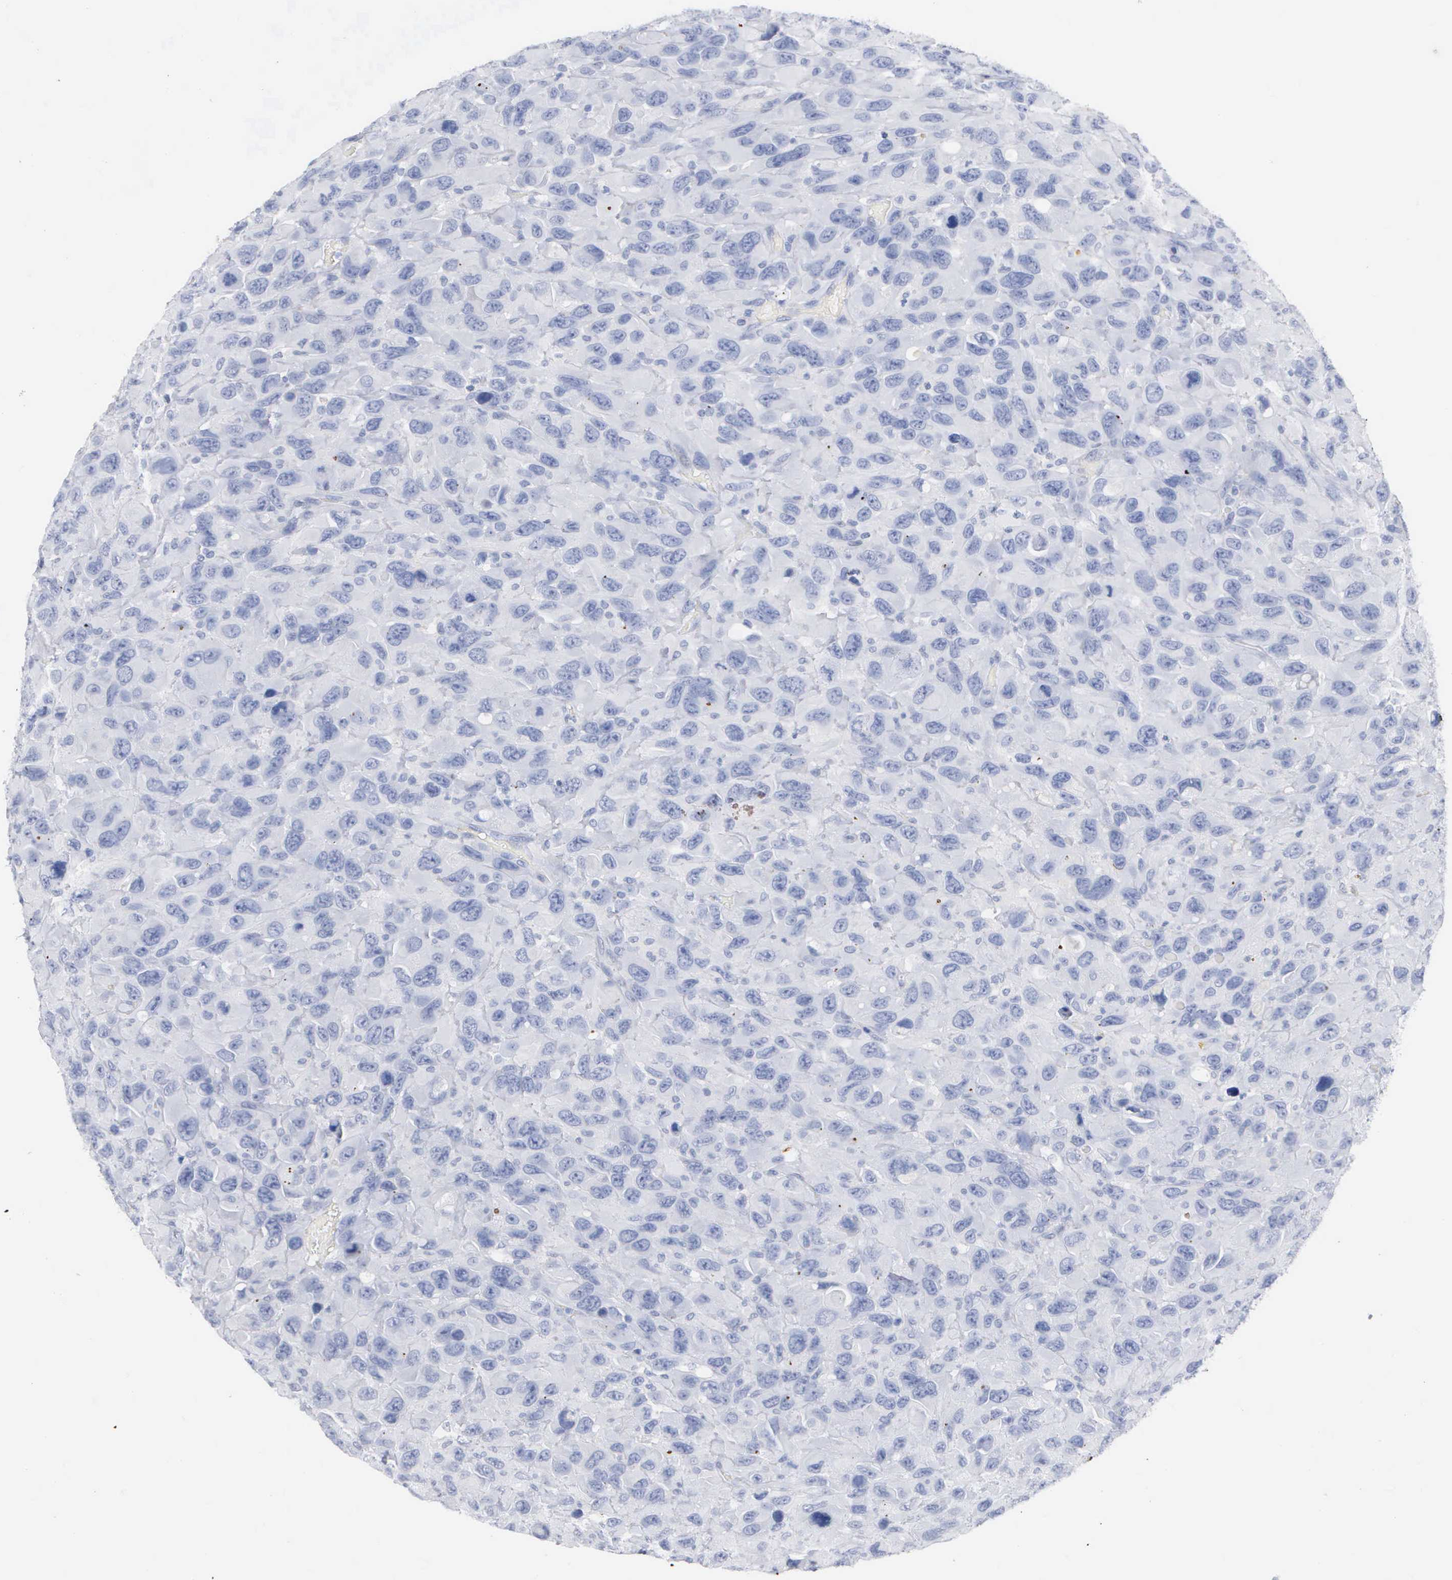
{"staining": {"intensity": "negative", "quantity": "none", "location": "none"}, "tissue": "renal cancer", "cell_type": "Tumor cells", "image_type": "cancer", "snomed": [{"axis": "morphology", "description": "Adenocarcinoma, NOS"}, {"axis": "topography", "description": "Kidney"}], "caption": "Histopathology image shows no protein expression in tumor cells of renal cancer (adenocarcinoma) tissue. Nuclei are stained in blue.", "gene": "ASPHD2", "patient": {"sex": "male", "age": 79}}